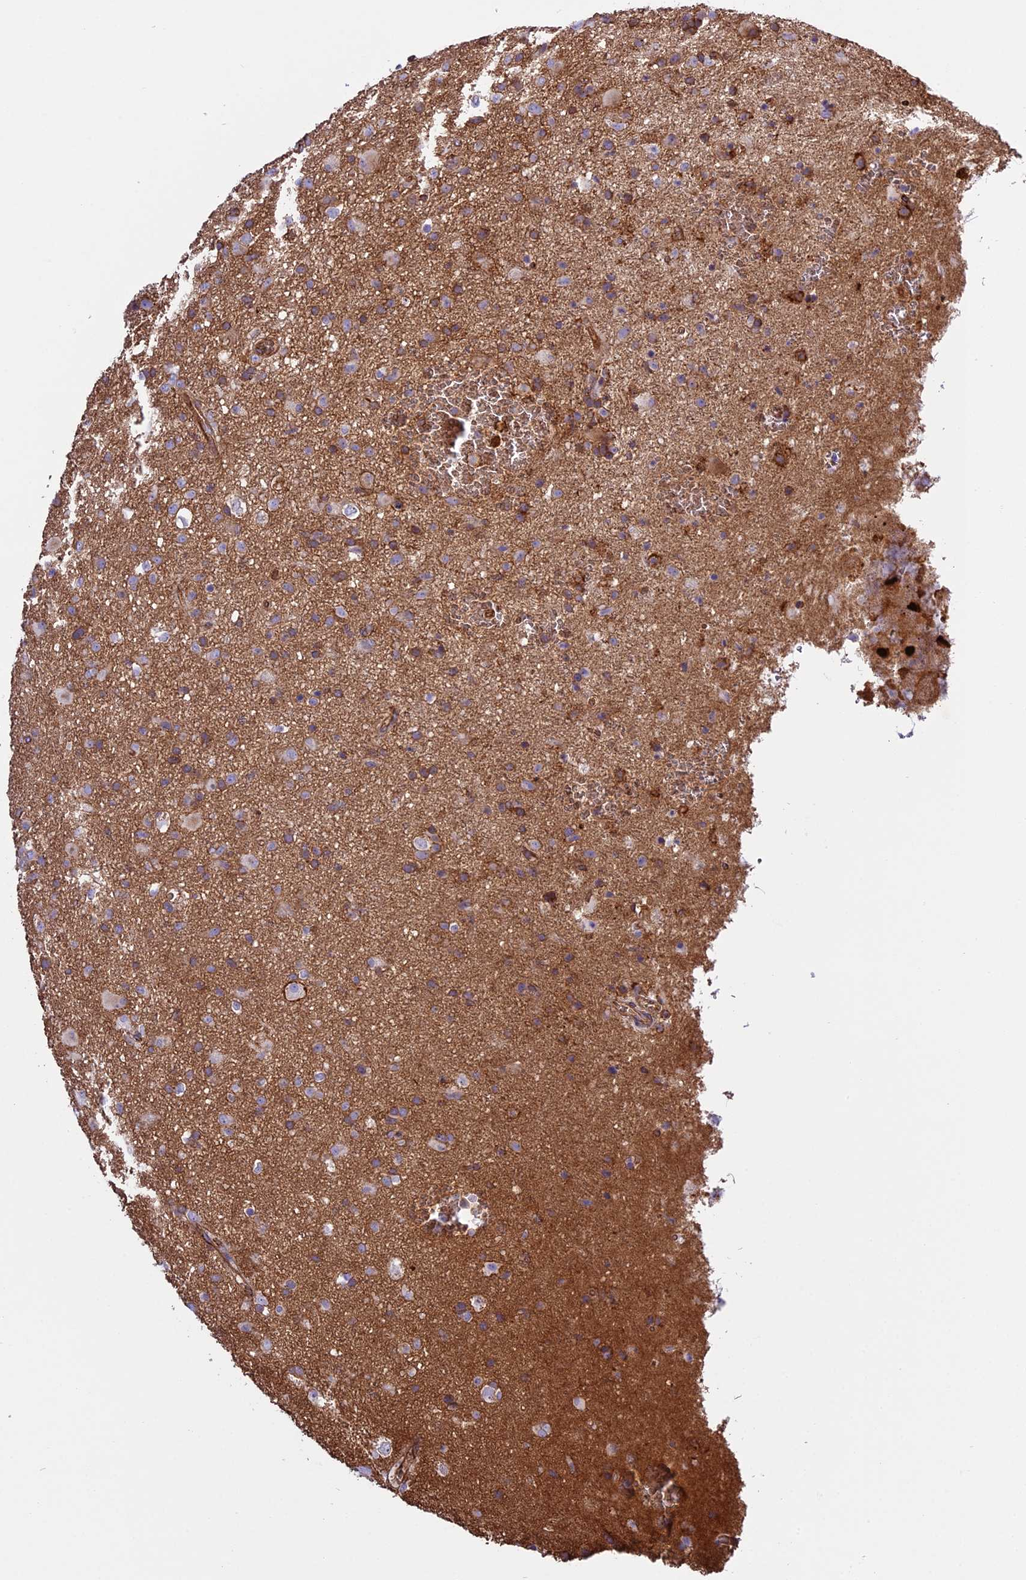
{"staining": {"intensity": "weak", "quantity": "25%-75%", "location": "cytoplasmic/membranous"}, "tissue": "glioma", "cell_type": "Tumor cells", "image_type": "cancer", "snomed": [{"axis": "morphology", "description": "Glioma, malignant, Low grade"}, {"axis": "topography", "description": "Brain"}], "caption": "IHC of human malignant glioma (low-grade) displays low levels of weak cytoplasmic/membranous positivity in approximately 25%-75% of tumor cells.", "gene": "CD99L2", "patient": {"sex": "male", "age": 65}}